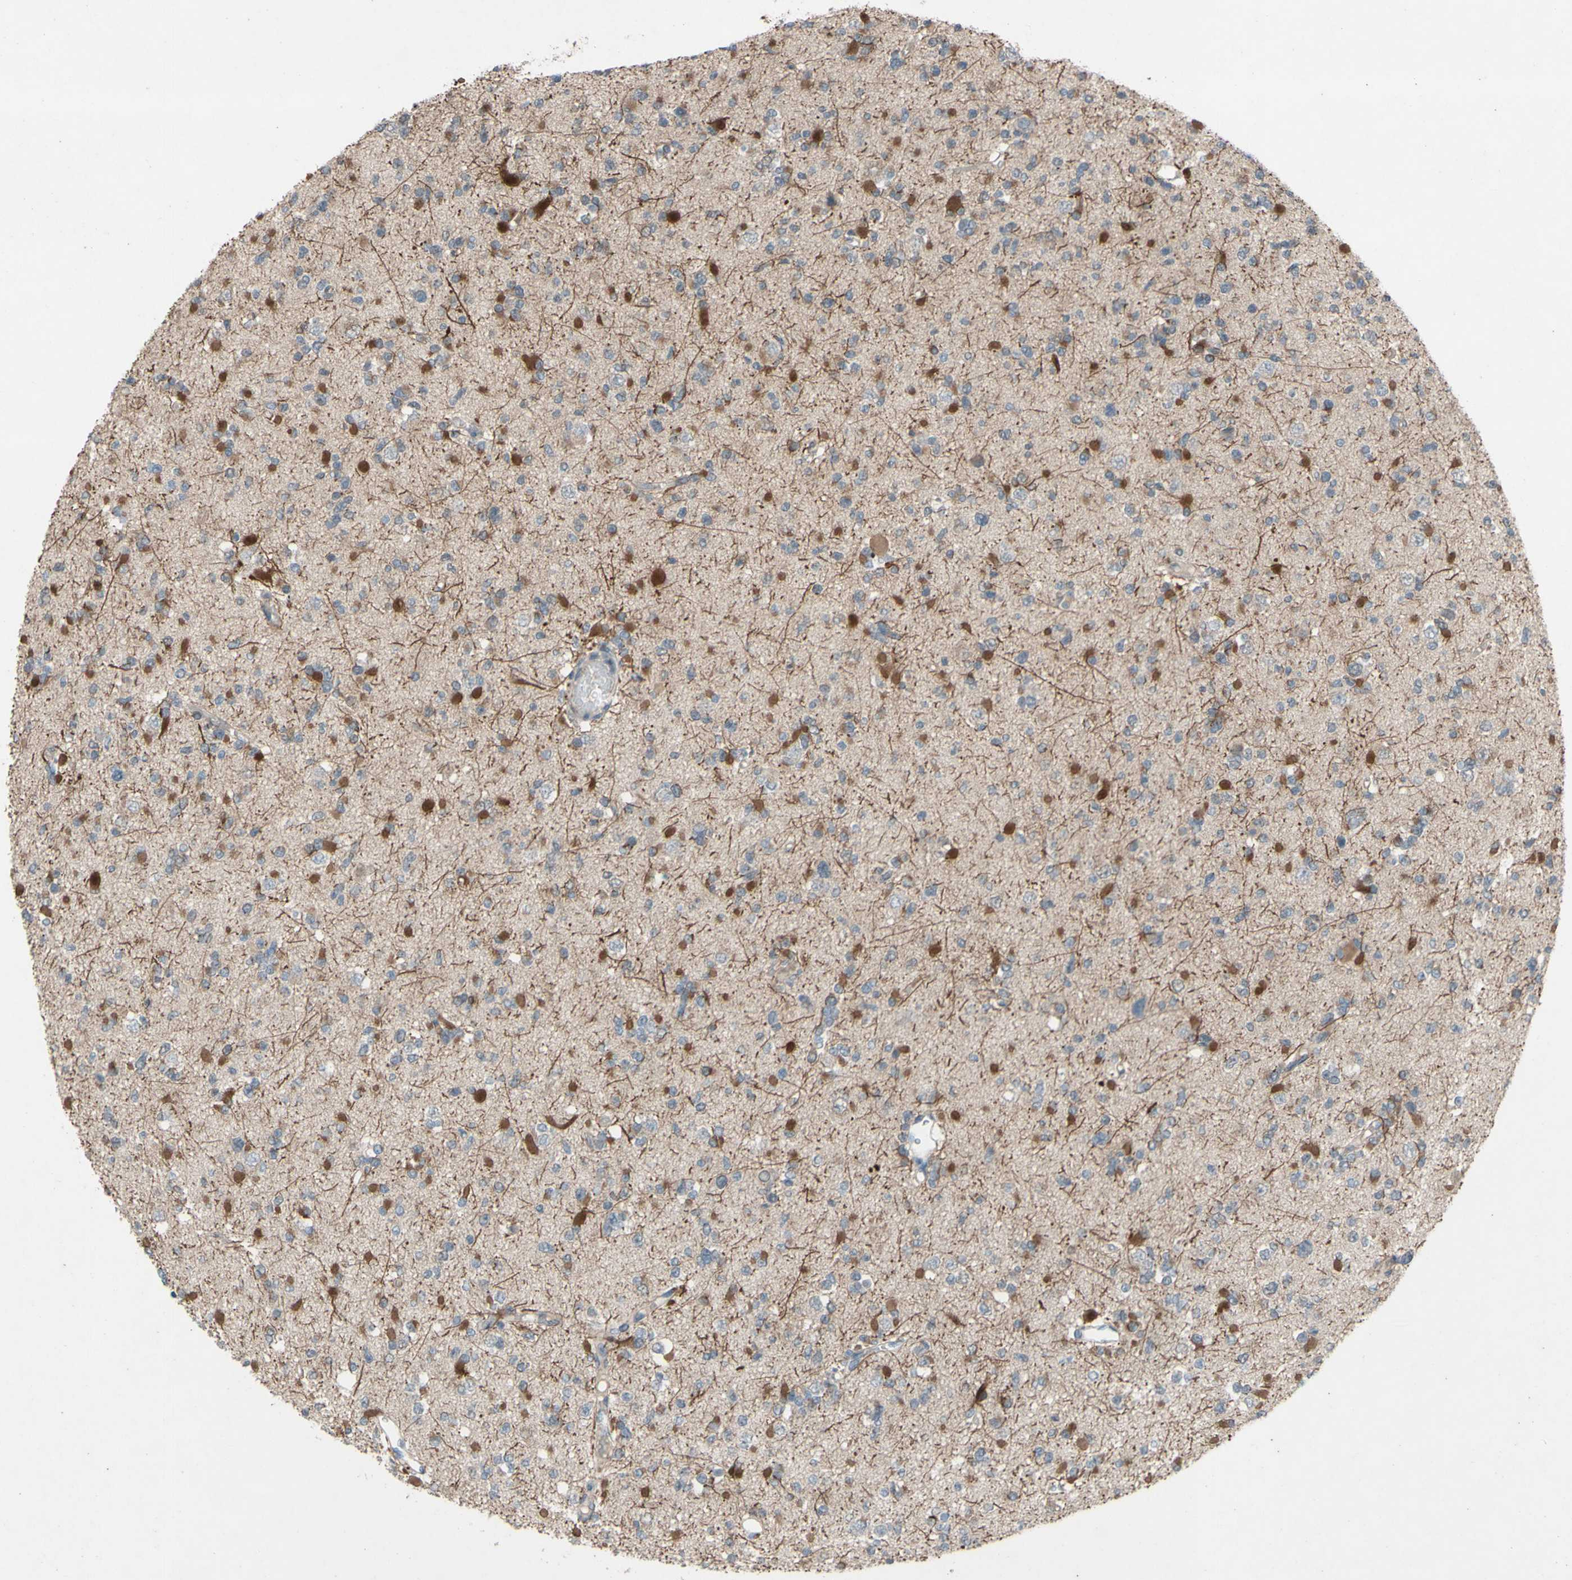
{"staining": {"intensity": "moderate", "quantity": "25%-75%", "location": "cytoplasmic/membranous"}, "tissue": "glioma", "cell_type": "Tumor cells", "image_type": "cancer", "snomed": [{"axis": "morphology", "description": "Glioma, malignant, Low grade"}, {"axis": "topography", "description": "Brain"}], "caption": "This is an image of IHC staining of glioma, which shows moderate staining in the cytoplasmic/membranous of tumor cells.", "gene": "CDCP1", "patient": {"sex": "female", "age": 22}}